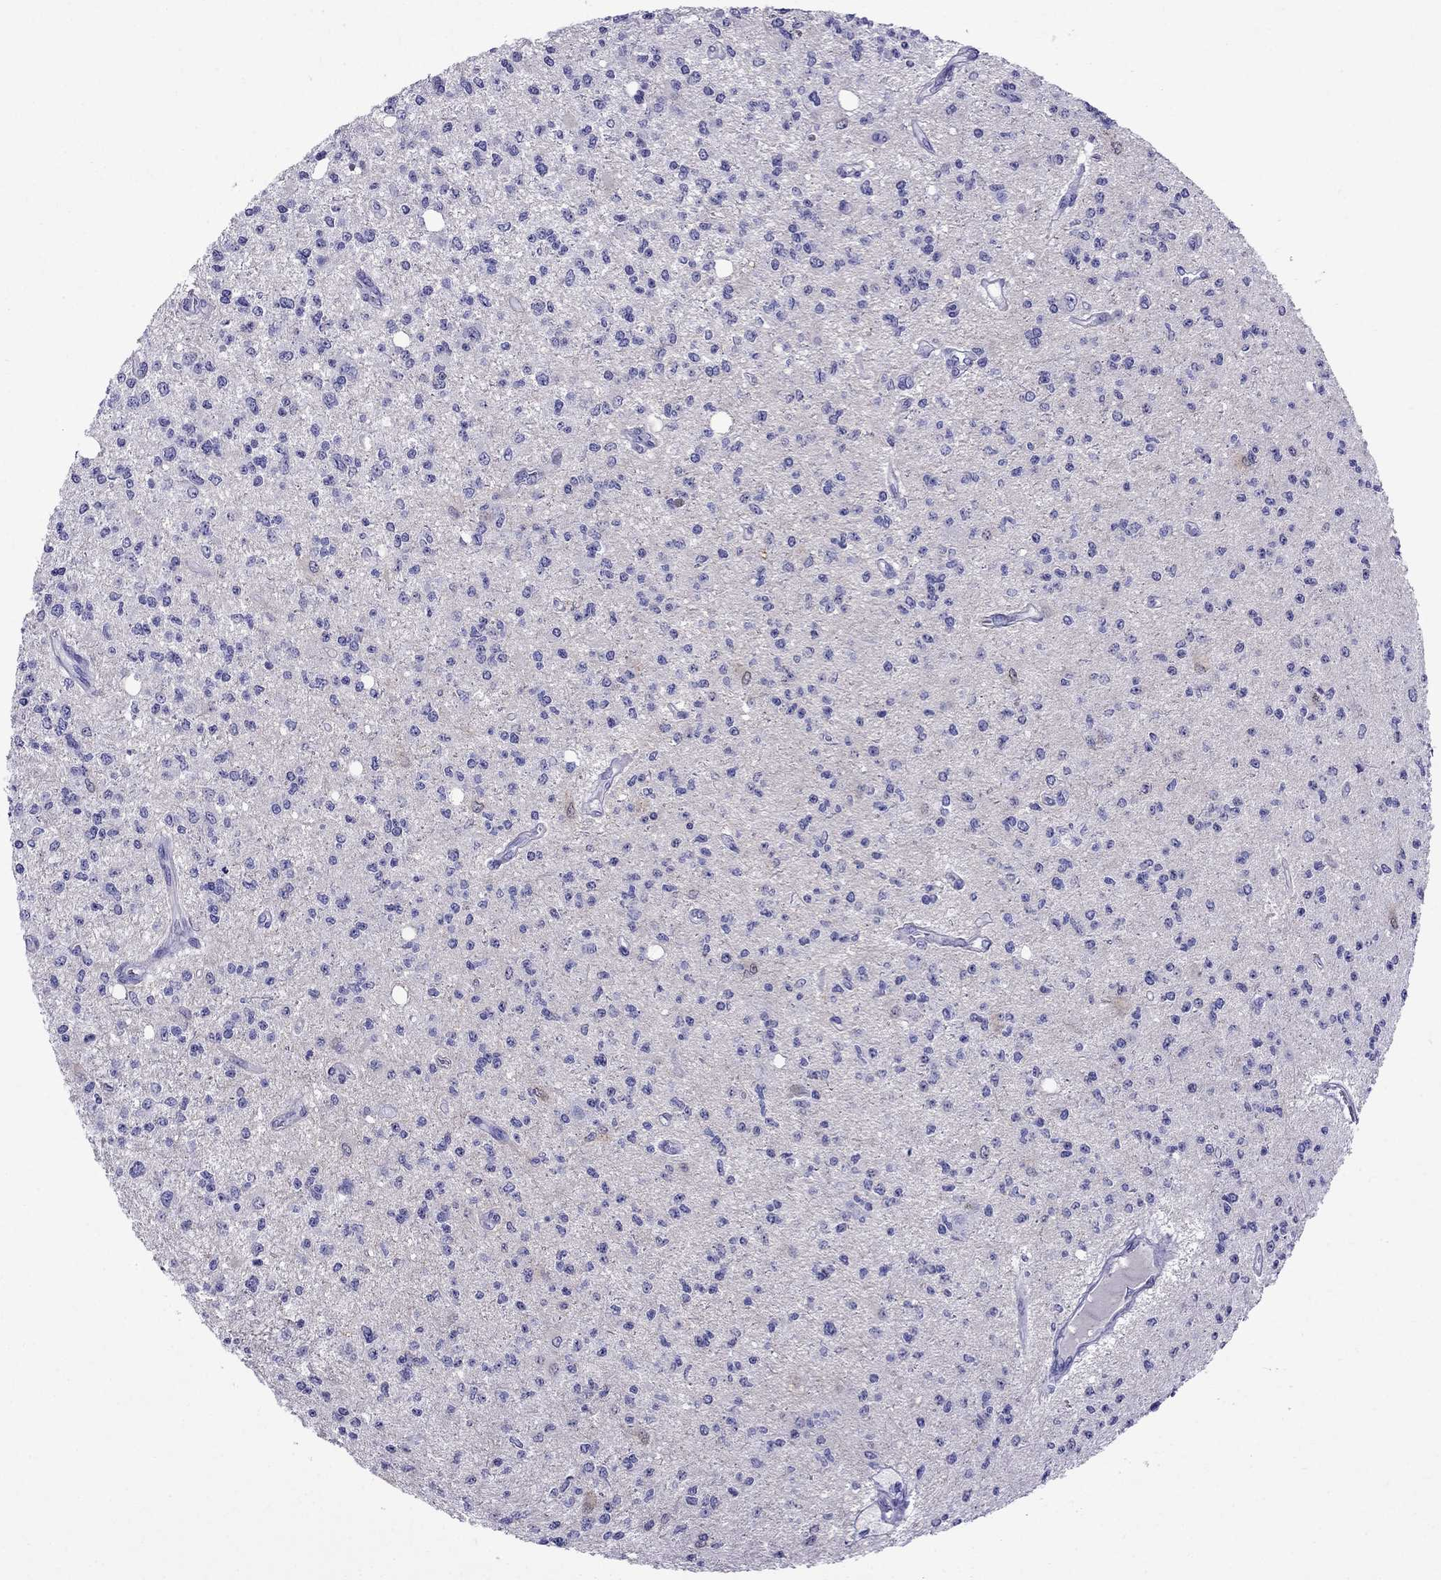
{"staining": {"intensity": "negative", "quantity": "none", "location": "none"}, "tissue": "glioma", "cell_type": "Tumor cells", "image_type": "cancer", "snomed": [{"axis": "morphology", "description": "Glioma, malignant, Low grade"}, {"axis": "topography", "description": "Brain"}], "caption": "Immunohistochemistry histopathology image of neoplastic tissue: human low-grade glioma (malignant) stained with DAB (3,3'-diaminobenzidine) shows no significant protein staining in tumor cells.", "gene": "CRYBA1", "patient": {"sex": "male", "age": 67}}